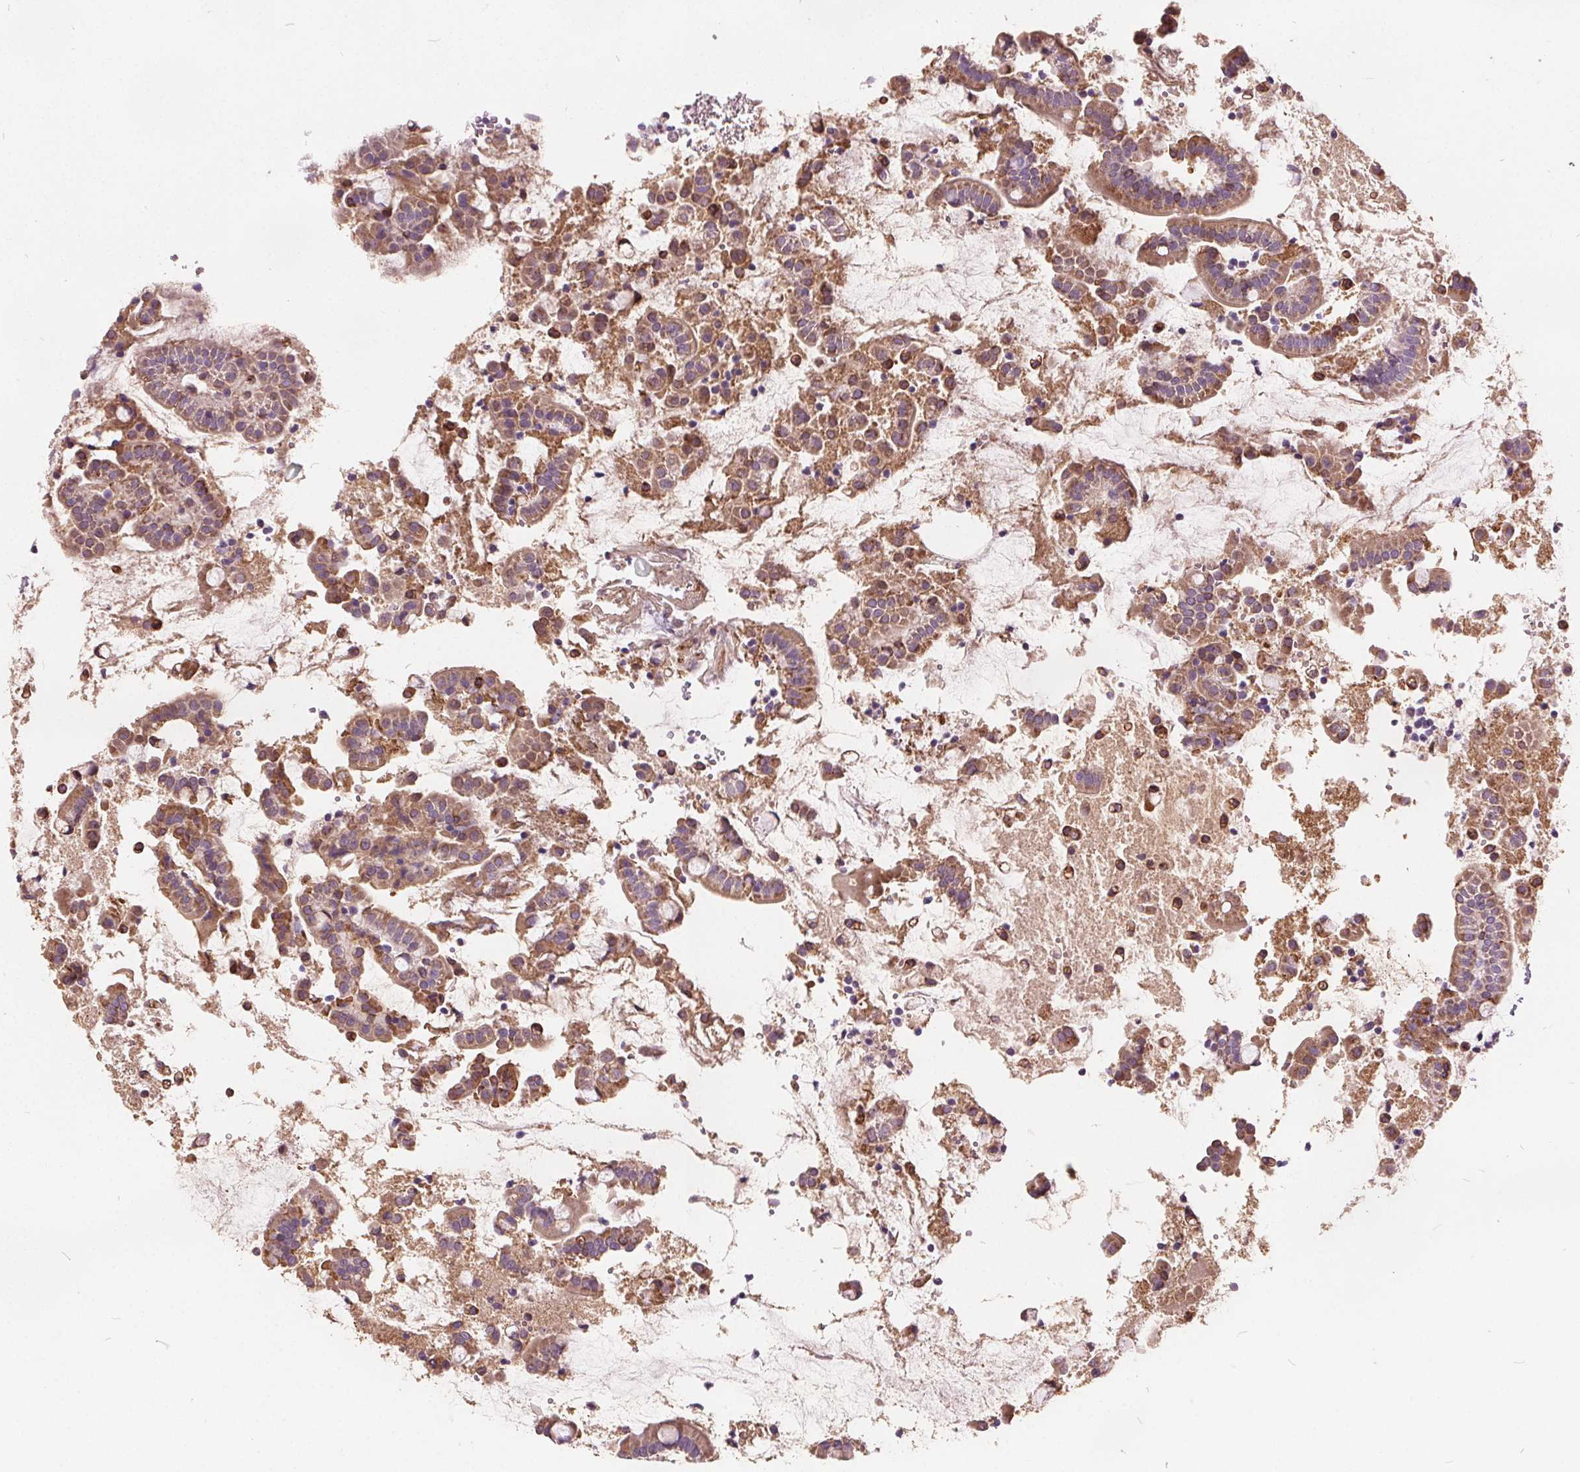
{"staining": {"intensity": "moderate", "quantity": "25%-75%", "location": "cytoplasmic/membranous"}, "tissue": "small intestine", "cell_type": "Glandular cells", "image_type": "normal", "snomed": [{"axis": "morphology", "description": "Normal tissue, NOS"}, {"axis": "topography", "description": "Small intestine"}], "caption": "Approximately 25%-75% of glandular cells in unremarkable human small intestine exhibit moderate cytoplasmic/membranous protein expression as visualized by brown immunohistochemical staining.", "gene": "ACOX2", "patient": {"sex": "female", "age": 64}}